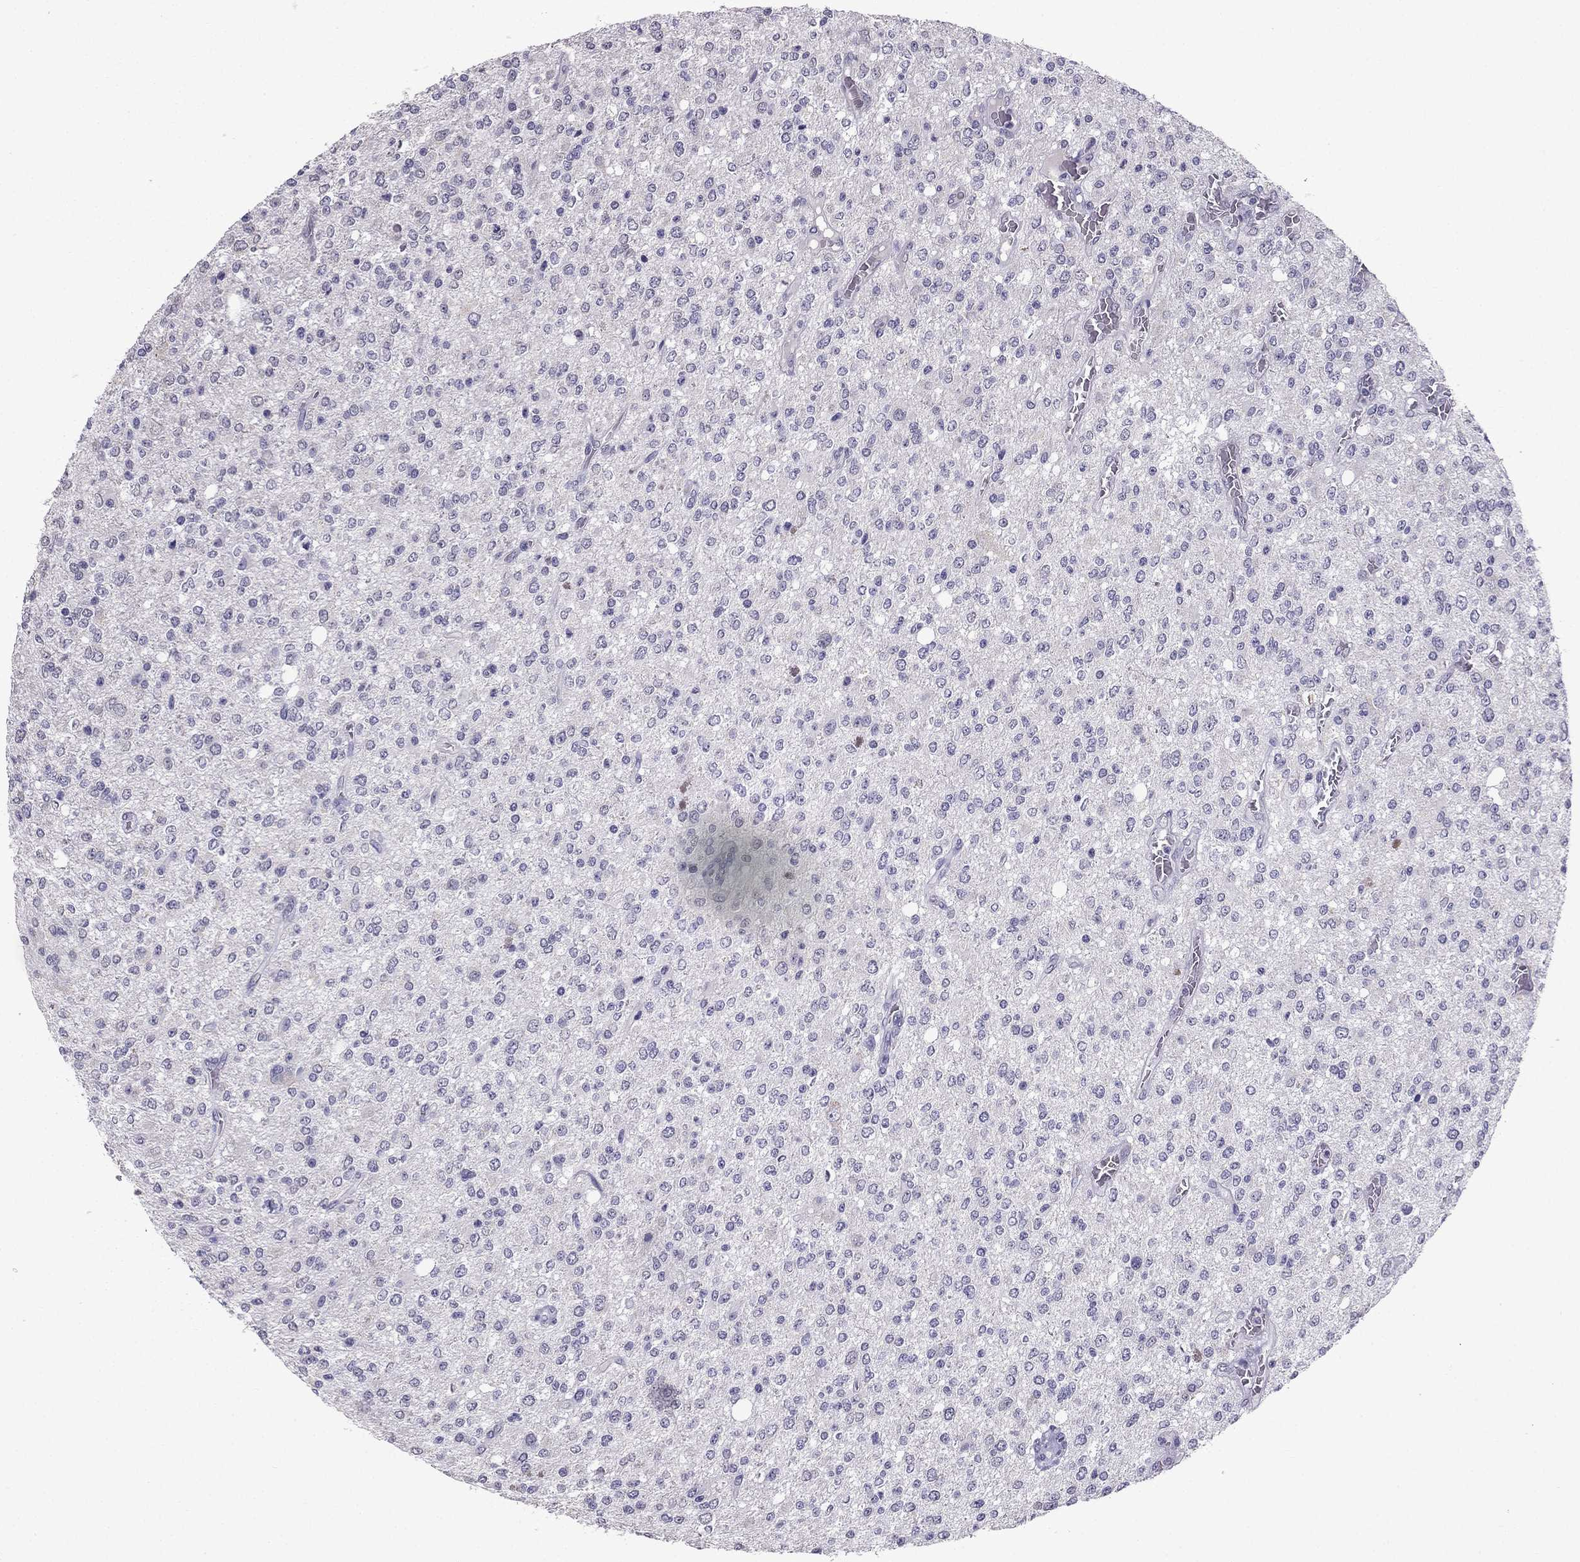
{"staining": {"intensity": "negative", "quantity": "none", "location": "none"}, "tissue": "glioma", "cell_type": "Tumor cells", "image_type": "cancer", "snomed": [{"axis": "morphology", "description": "Glioma, malignant, Low grade"}, {"axis": "topography", "description": "Brain"}], "caption": "Malignant glioma (low-grade) stained for a protein using immunohistochemistry (IHC) demonstrates no expression tumor cells.", "gene": "SCG5", "patient": {"sex": "male", "age": 67}}